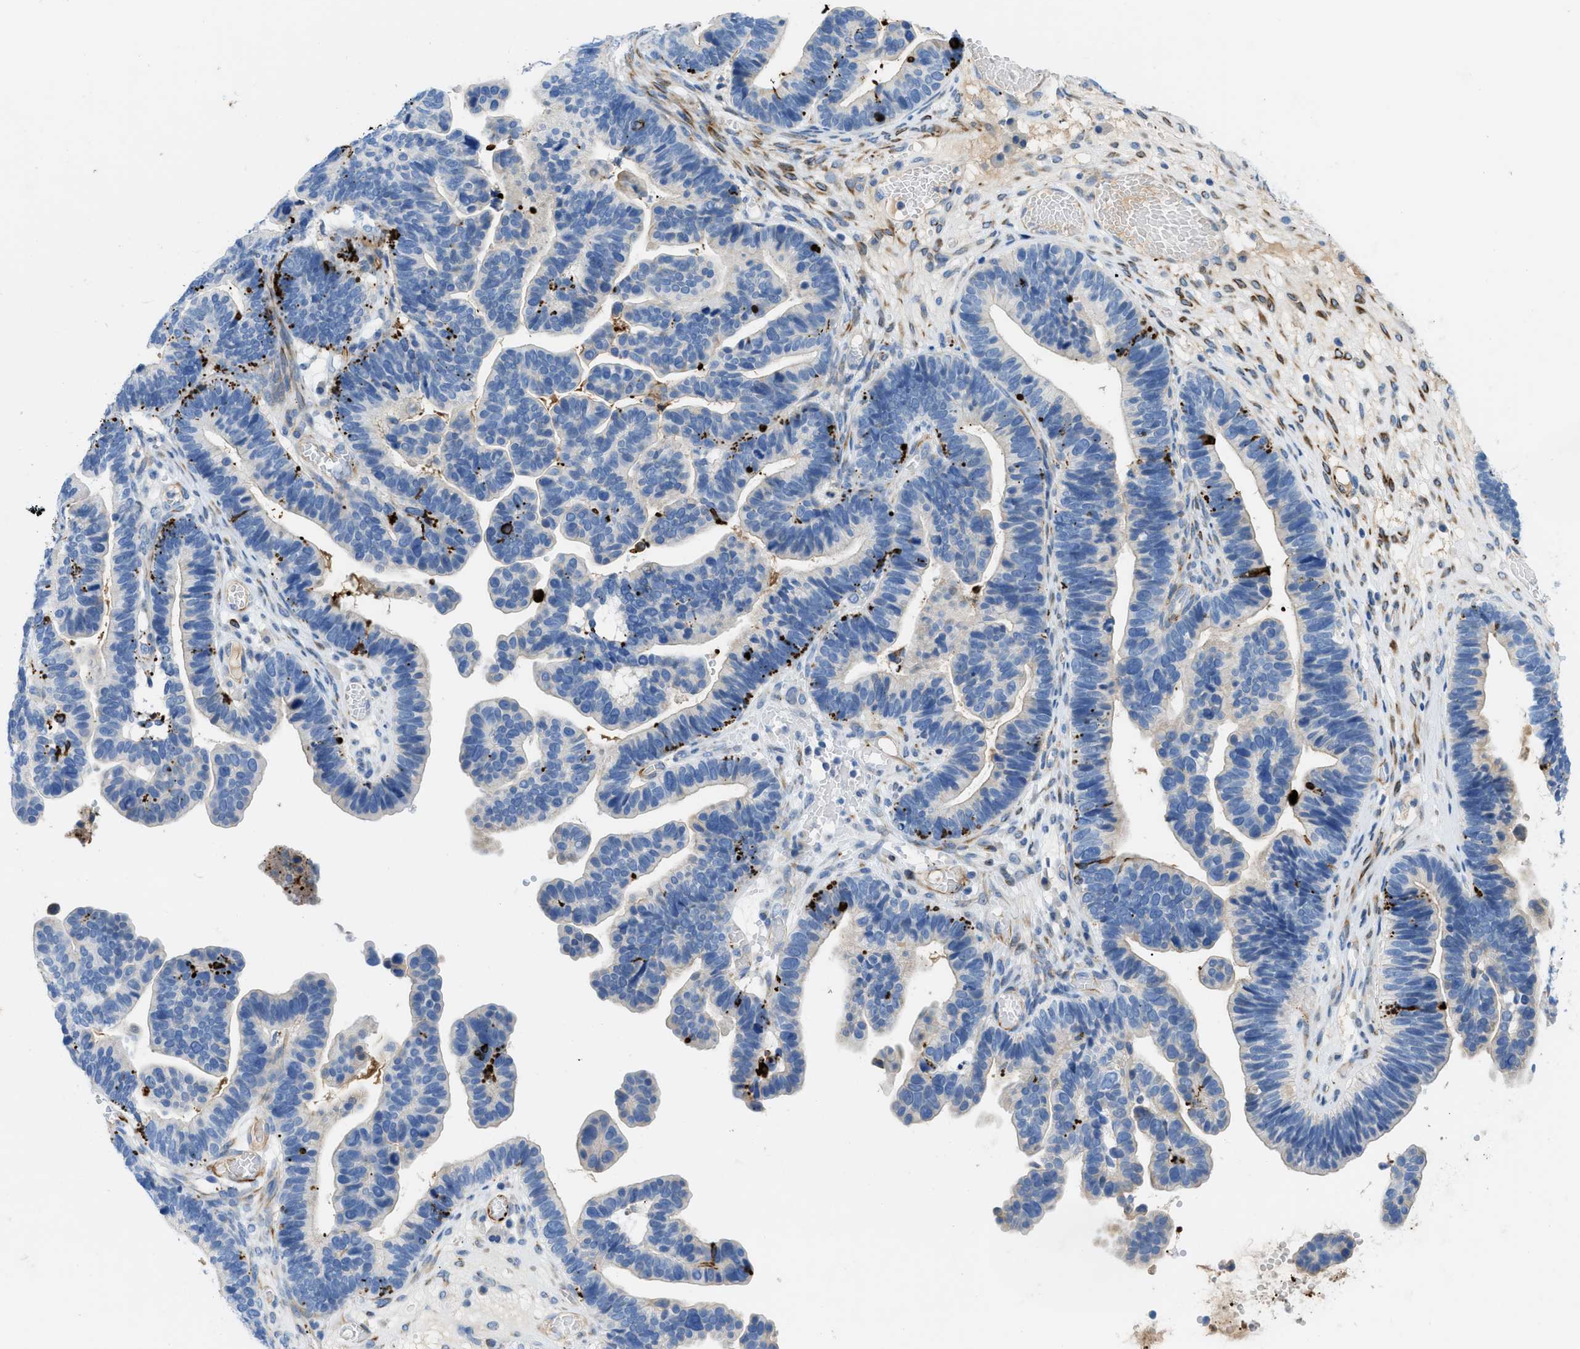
{"staining": {"intensity": "negative", "quantity": "none", "location": "none"}, "tissue": "ovarian cancer", "cell_type": "Tumor cells", "image_type": "cancer", "snomed": [{"axis": "morphology", "description": "Cystadenocarcinoma, serous, NOS"}, {"axis": "topography", "description": "Ovary"}], "caption": "Serous cystadenocarcinoma (ovarian) was stained to show a protein in brown. There is no significant positivity in tumor cells. (DAB immunohistochemistry (IHC), high magnification).", "gene": "XCR1", "patient": {"sex": "female", "age": 56}}